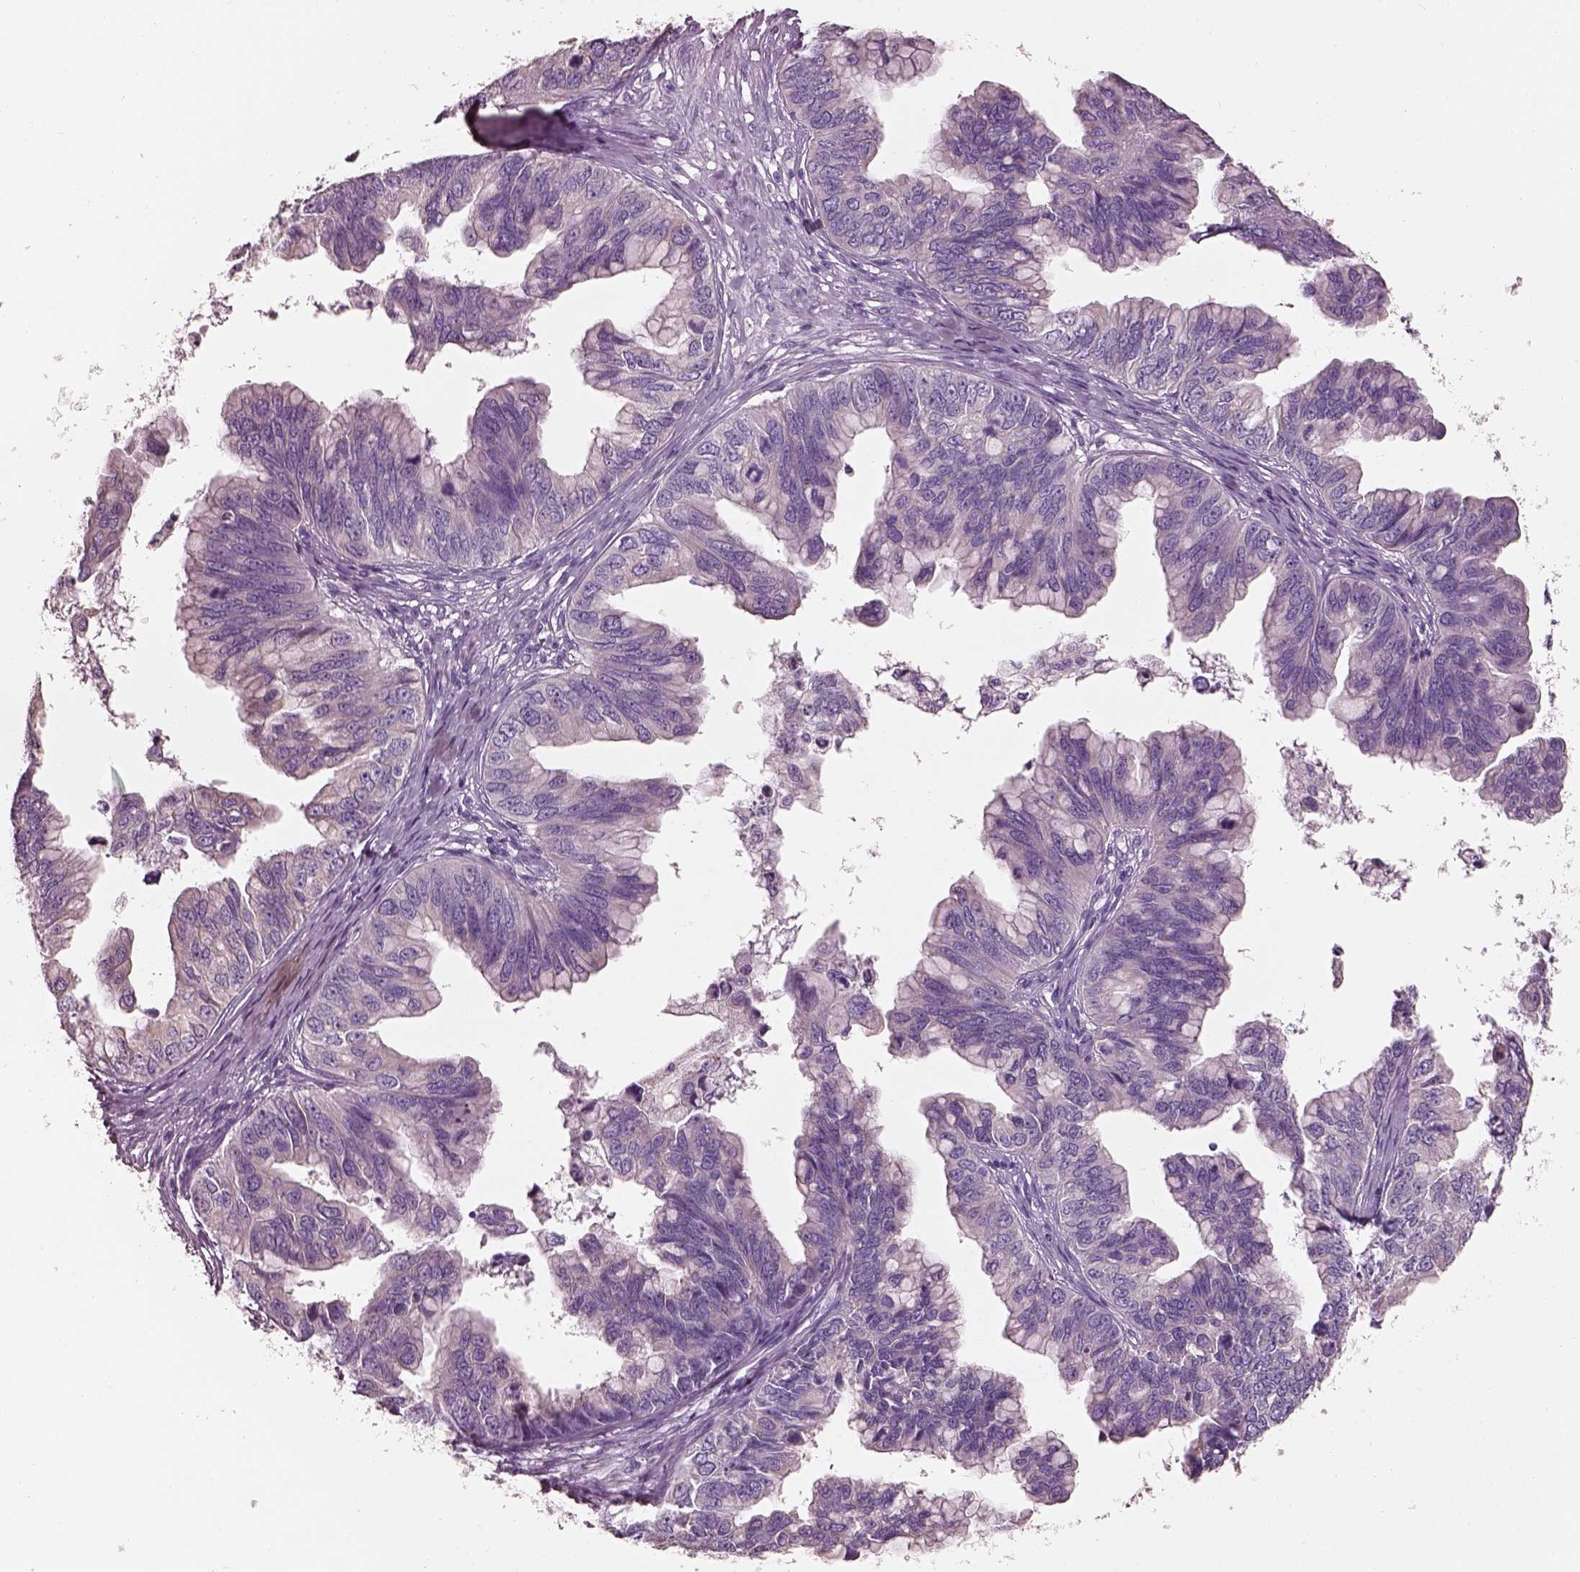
{"staining": {"intensity": "negative", "quantity": "none", "location": "none"}, "tissue": "ovarian cancer", "cell_type": "Tumor cells", "image_type": "cancer", "snomed": [{"axis": "morphology", "description": "Cystadenocarcinoma, mucinous, NOS"}, {"axis": "topography", "description": "Ovary"}], "caption": "Immunohistochemistry image of human mucinous cystadenocarcinoma (ovarian) stained for a protein (brown), which exhibits no staining in tumor cells.", "gene": "PNOC", "patient": {"sex": "female", "age": 76}}